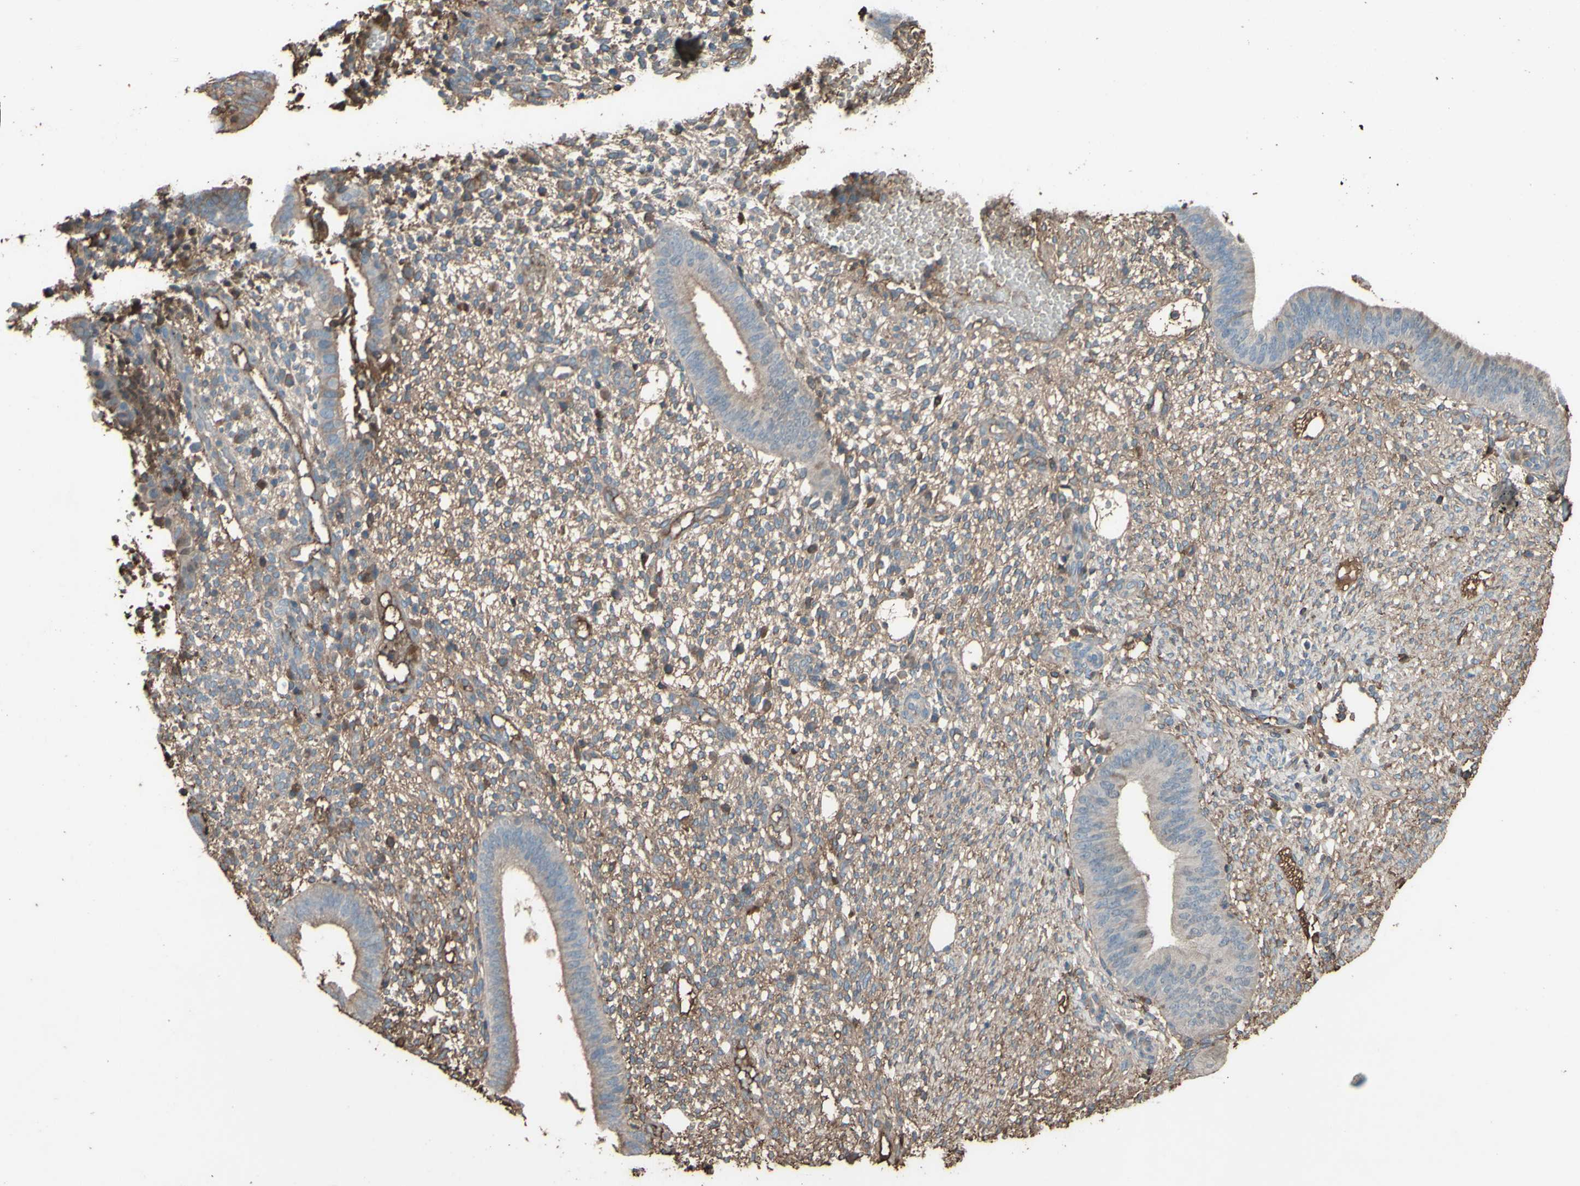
{"staining": {"intensity": "moderate", "quantity": "25%-75%", "location": "cytoplasmic/membranous"}, "tissue": "endometrium", "cell_type": "Cells in endometrial stroma", "image_type": "normal", "snomed": [{"axis": "morphology", "description": "Normal tissue, NOS"}, {"axis": "topography", "description": "Endometrium"}], "caption": "Endometrium stained with DAB (3,3'-diaminobenzidine) immunohistochemistry (IHC) shows medium levels of moderate cytoplasmic/membranous expression in approximately 25%-75% of cells in endometrial stroma.", "gene": "PTGDS", "patient": {"sex": "female", "age": 35}}